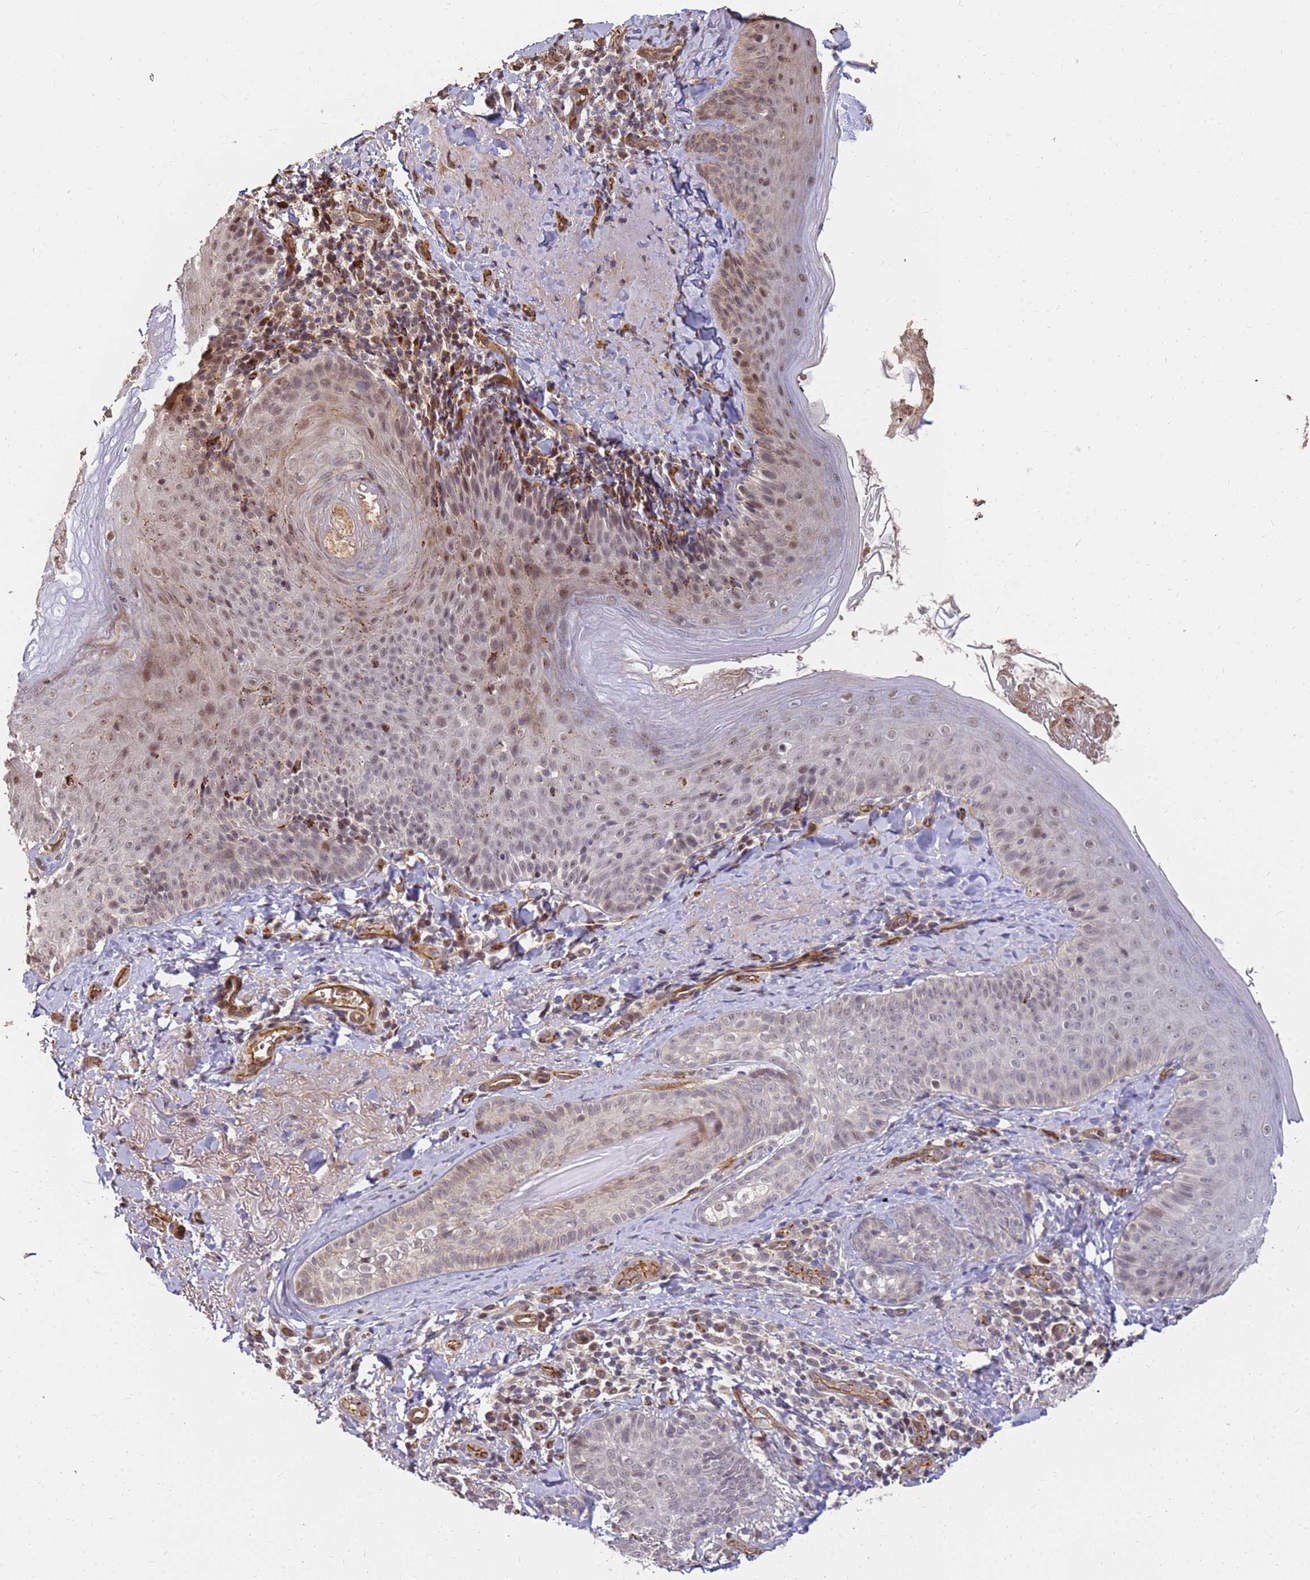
{"staining": {"intensity": "moderate", "quantity": ">75%", "location": "nuclear"}, "tissue": "skin", "cell_type": "Fibroblasts", "image_type": "normal", "snomed": [{"axis": "morphology", "description": "Normal tissue, NOS"}, {"axis": "topography", "description": "Skin"}], "caption": "DAB immunohistochemical staining of unremarkable skin demonstrates moderate nuclear protein staining in approximately >75% of fibroblasts. The staining was performed using DAB, with brown indicating positive protein expression. Nuclei are stained blue with hematoxylin.", "gene": "ST18", "patient": {"sex": "male", "age": 57}}